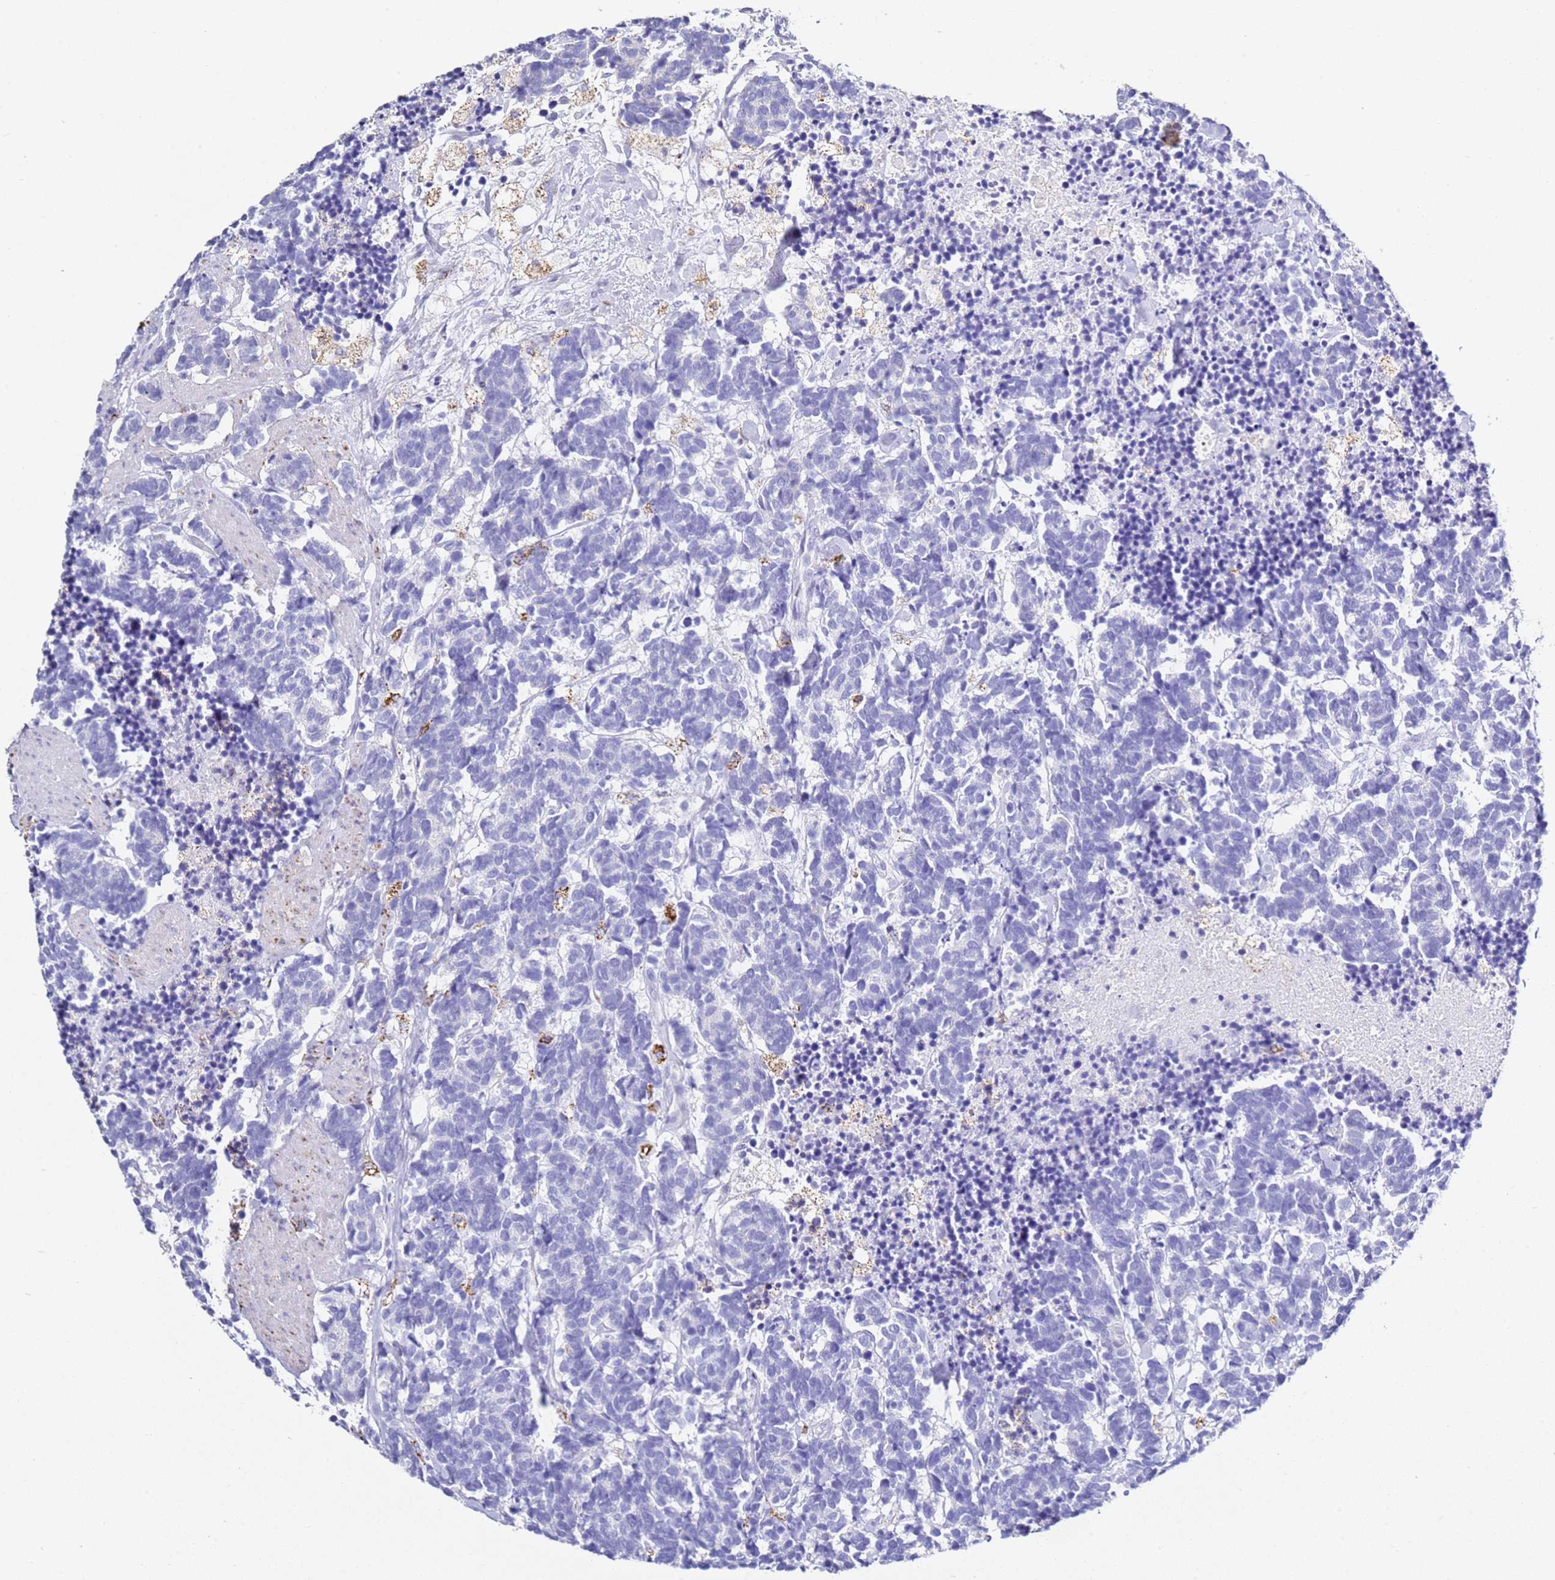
{"staining": {"intensity": "negative", "quantity": "none", "location": "none"}, "tissue": "carcinoid", "cell_type": "Tumor cells", "image_type": "cancer", "snomed": [{"axis": "morphology", "description": "Carcinoma, NOS"}, {"axis": "morphology", "description": "Carcinoid, malignant, NOS"}, {"axis": "topography", "description": "Prostate"}], "caption": "An image of human carcinoid is negative for staining in tumor cells.", "gene": "PTBP2", "patient": {"sex": "male", "age": 57}}